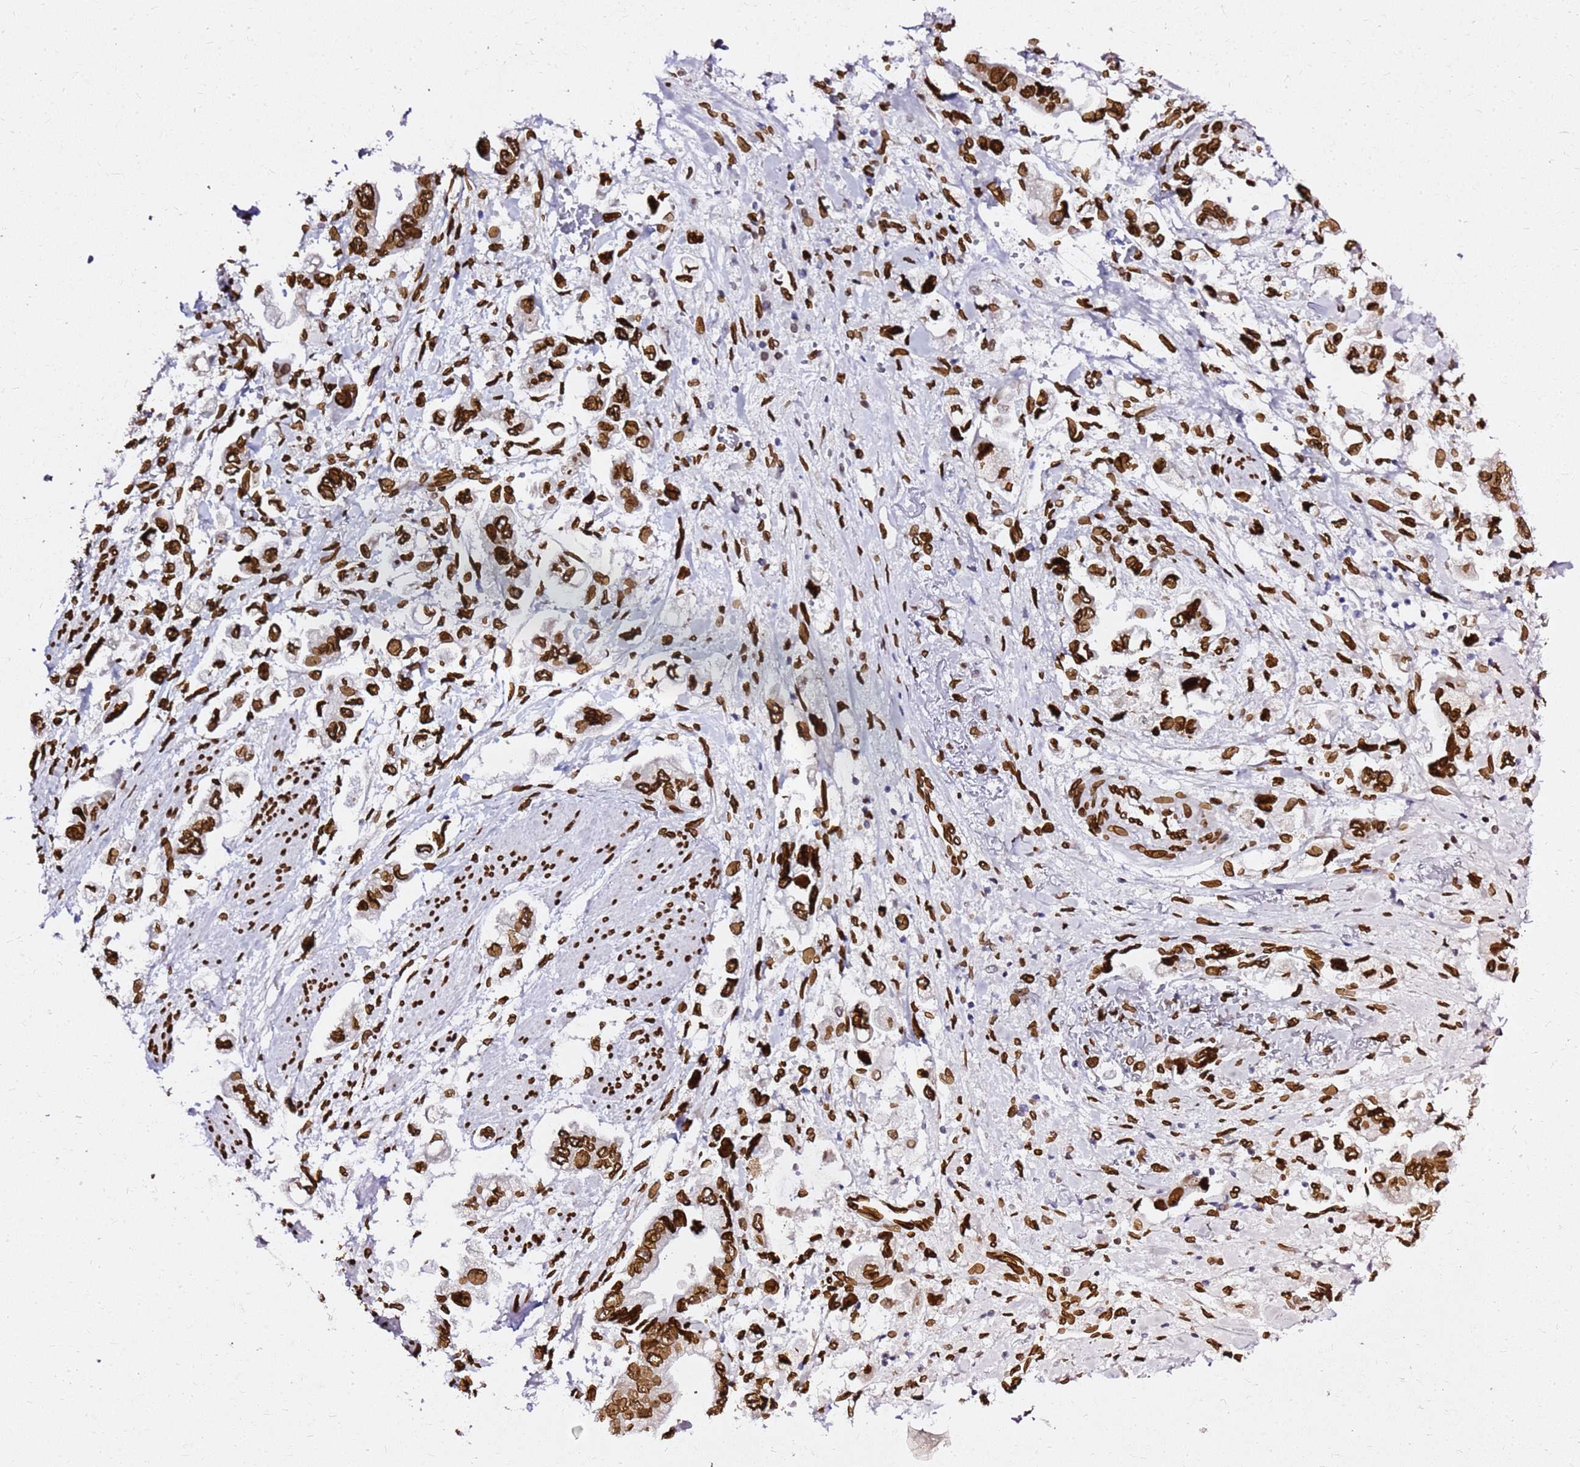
{"staining": {"intensity": "strong", "quantity": ">75%", "location": "cytoplasmic/membranous,nuclear"}, "tissue": "stomach cancer", "cell_type": "Tumor cells", "image_type": "cancer", "snomed": [{"axis": "morphology", "description": "Adenocarcinoma, NOS"}, {"axis": "topography", "description": "Stomach"}], "caption": "DAB (3,3'-diaminobenzidine) immunohistochemical staining of human stomach adenocarcinoma exhibits strong cytoplasmic/membranous and nuclear protein positivity in about >75% of tumor cells. (DAB IHC, brown staining for protein, blue staining for nuclei).", "gene": "C6orf141", "patient": {"sex": "male", "age": 62}}